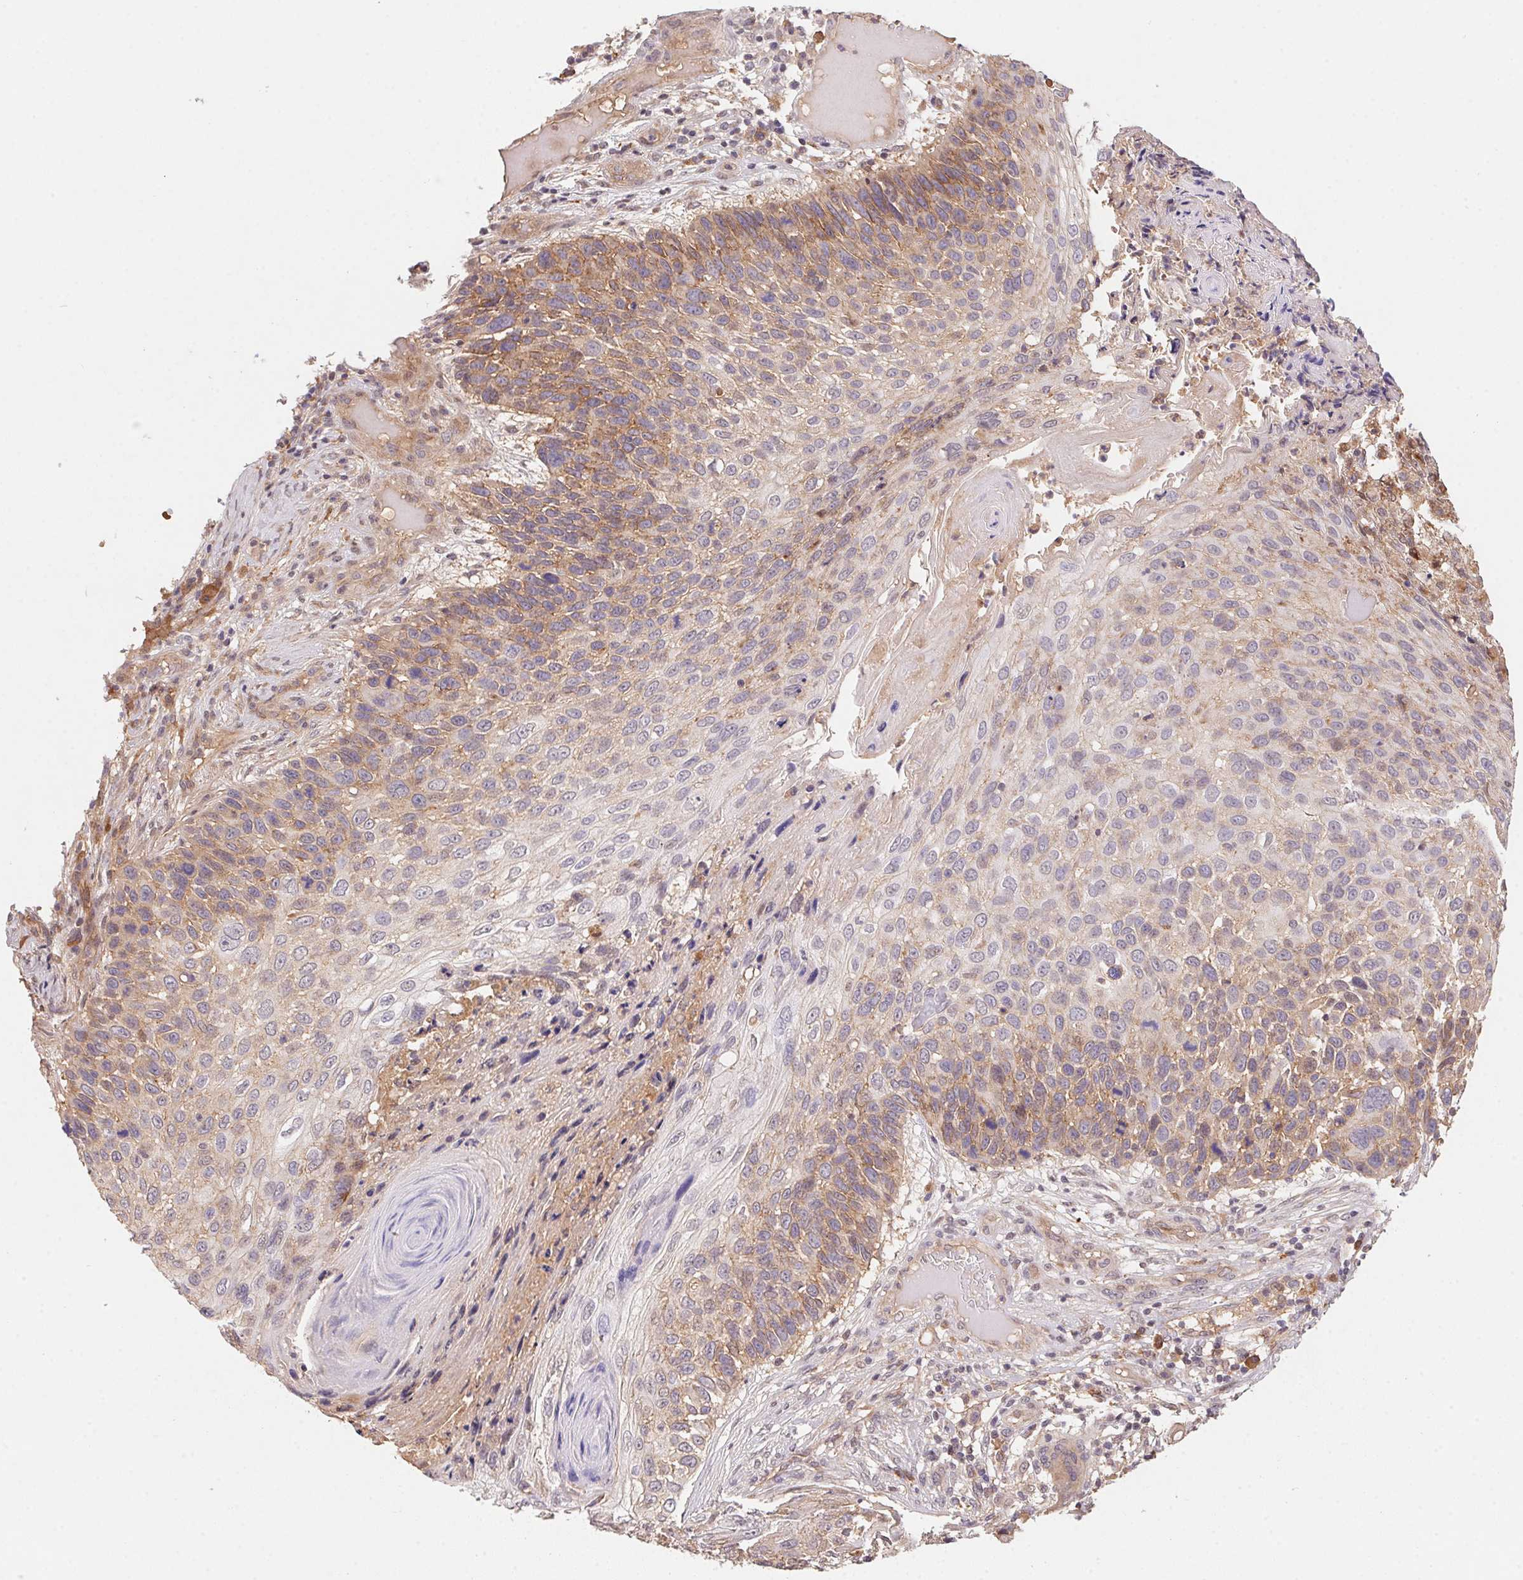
{"staining": {"intensity": "weak", "quantity": "25%-75%", "location": "cytoplasmic/membranous"}, "tissue": "skin cancer", "cell_type": "Tumor cells", "image_type": "cancer", "snomed": [{"axis": "morphology", "description": "Squamous cell carcinoma, NOS"}, {"axis": "topography", "description": "Skin"}], "caption": "Human skin cancer (squamous cell carcinoma) stained with a protein marker displays weak staining in tumor cells.", "gene": "SLC52A2", "patient": {"sex": "male", "age": 92}}